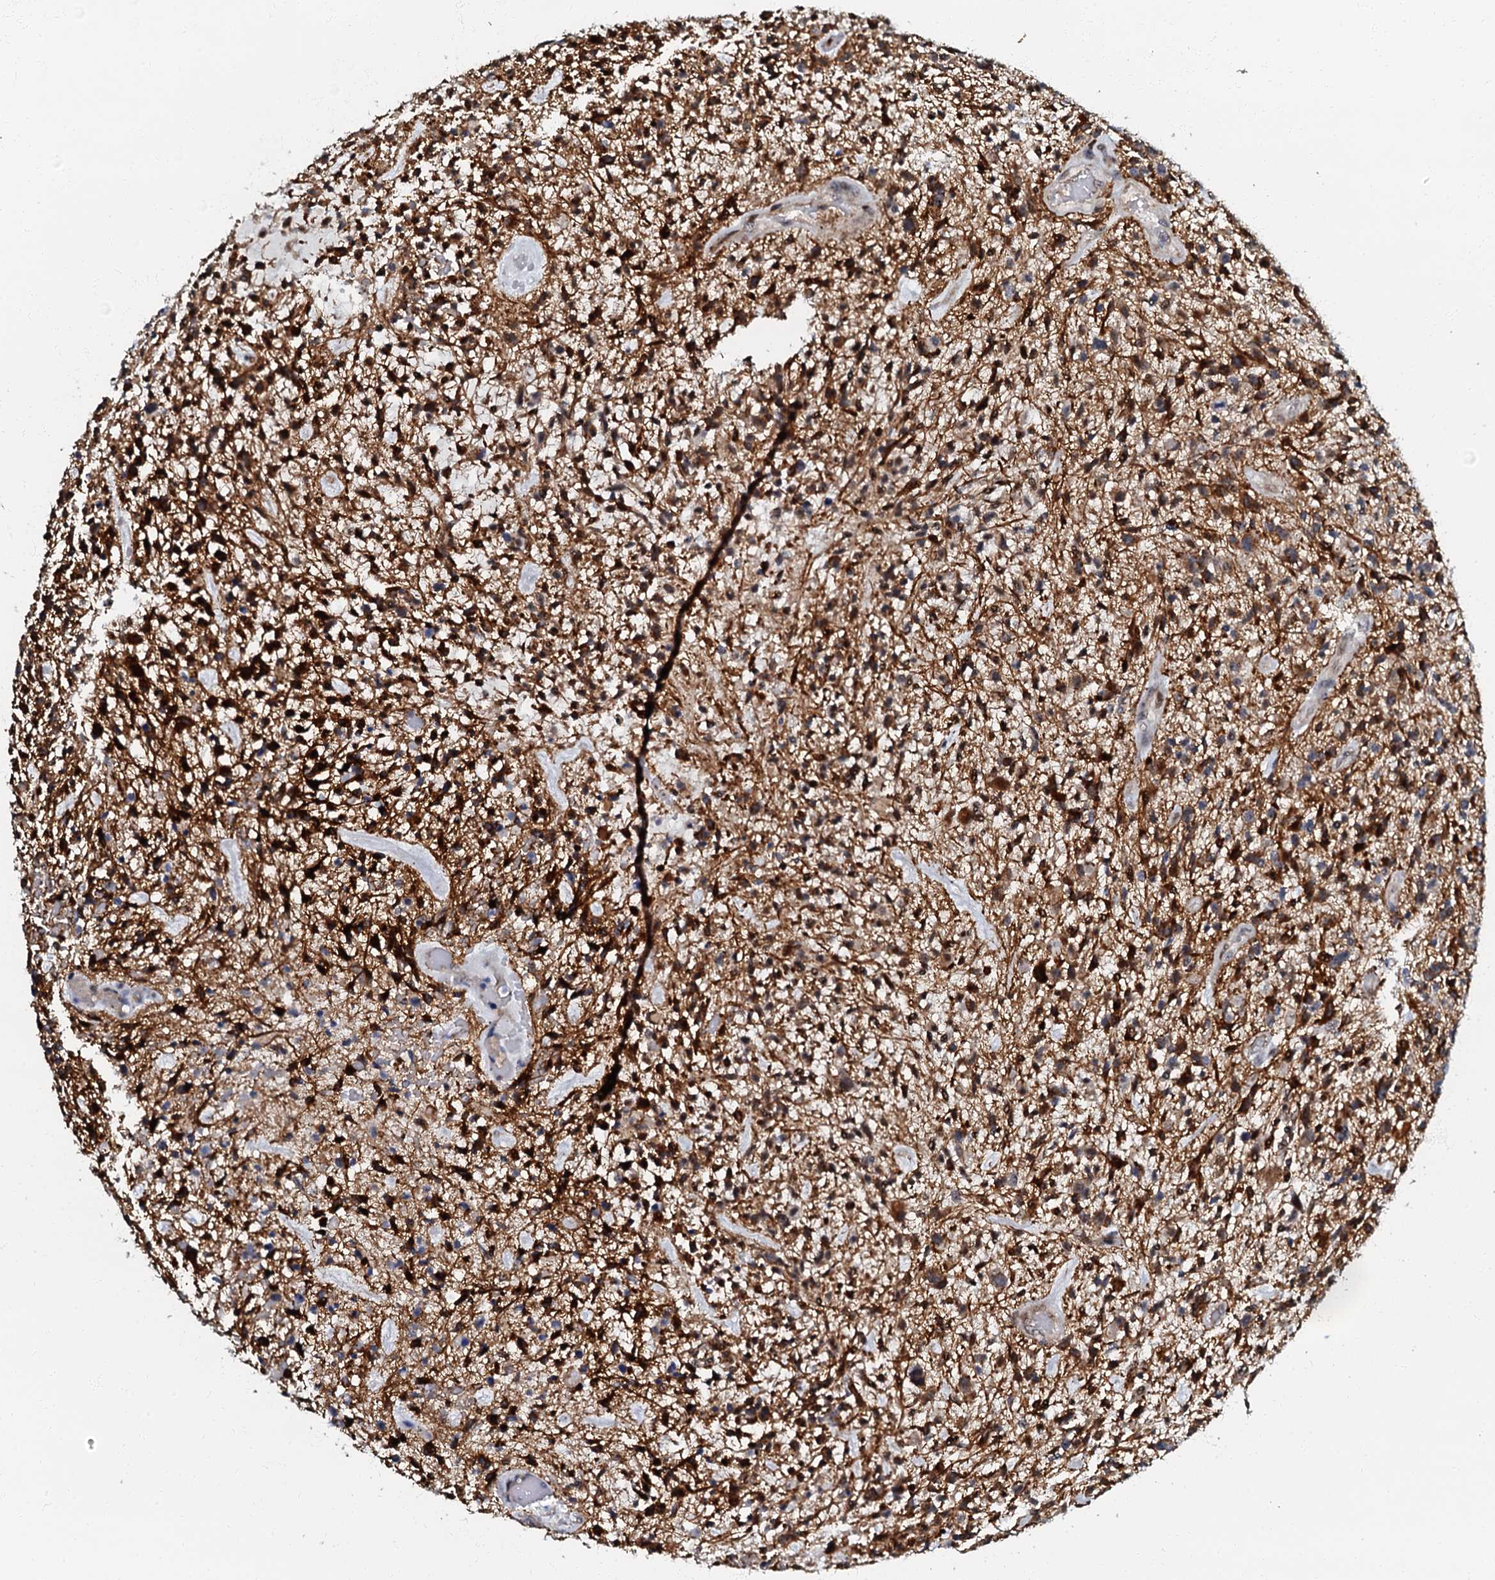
{"staining": {"intensity": "strong", "quantity": ">75%", "location": "cytoplasmic/membranous,nuclear"}, "tissue": "glioma", "cell_type": "Tumor cells", "image_type": "cancer", "snomed": [{"axis": "morphology", "description": "Glioma, malignant, High grade"}, {"axis": "topography", "description": "Brain"}], "caption": "The image demonstrates a brown stain indicating the presence of a protein in the cytoplasmic/membranous and nuclear of tumor cells in glioma. (brown staining indicates protein expression, while blue staining denotes nuclei).", "gene": "OLAH", "patient": {"sex": "male", "age": 47}}